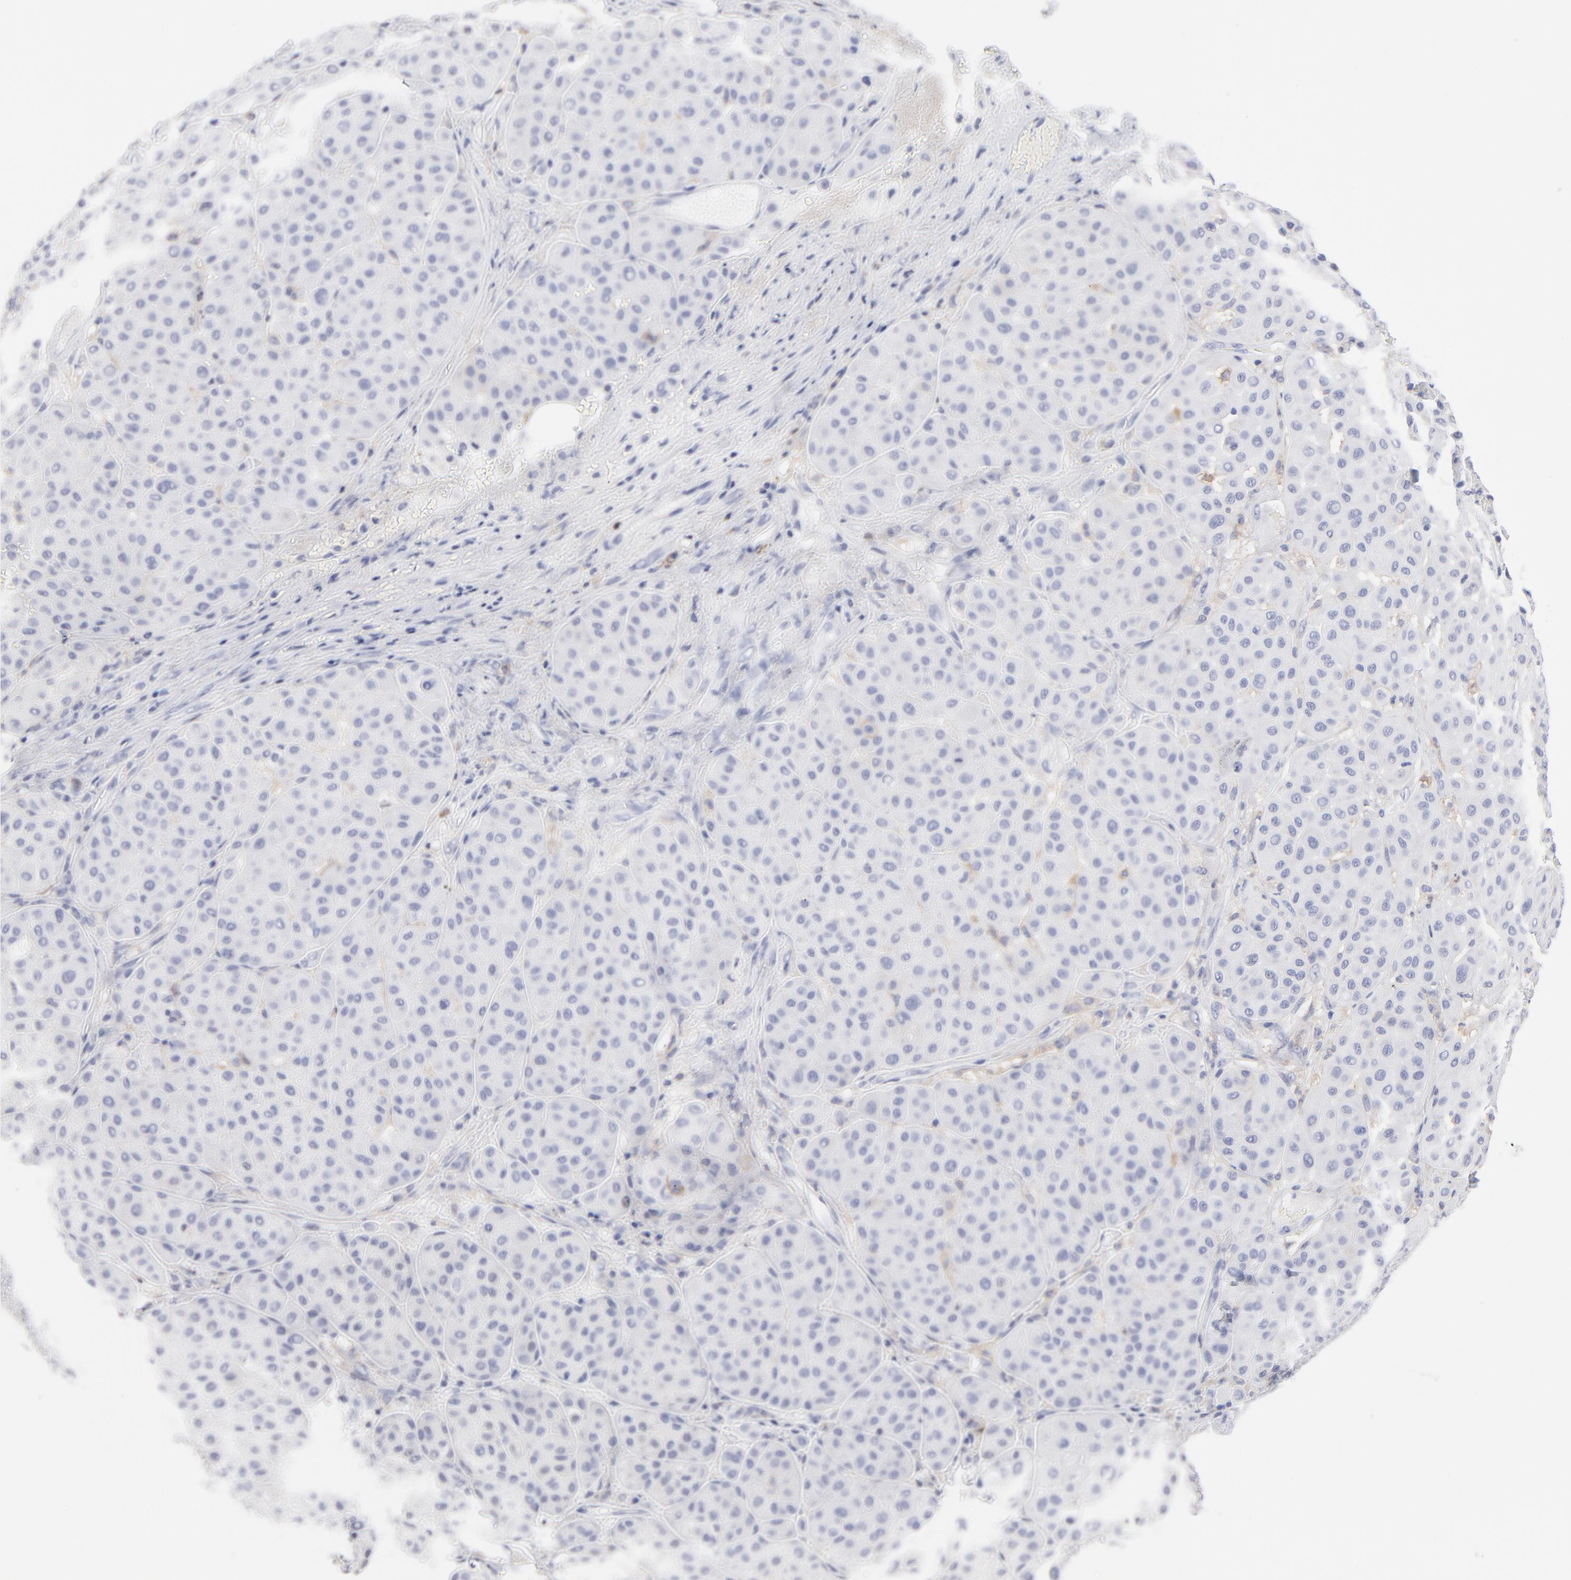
{"staining": {"intensity": "negative", "quantity": "none", "location": "none"}, "tissue": "melanoma", "cell_type": "Tumor cells", "image_type": "cancer", "snomed": [{"axis": "morphology", "description": "Normal tissue, NOS"}, {"axis": "morphology", "description": "Malignant melanoma, Metastatic site"}, {"axis": "topography", "description": "Skin"}], "caption": "Immunohistochemistry of human melanoma demonstrates no staining in tumor cells.", "gene": "LAT2", "patient": {"sex": "male", "age": 41}}